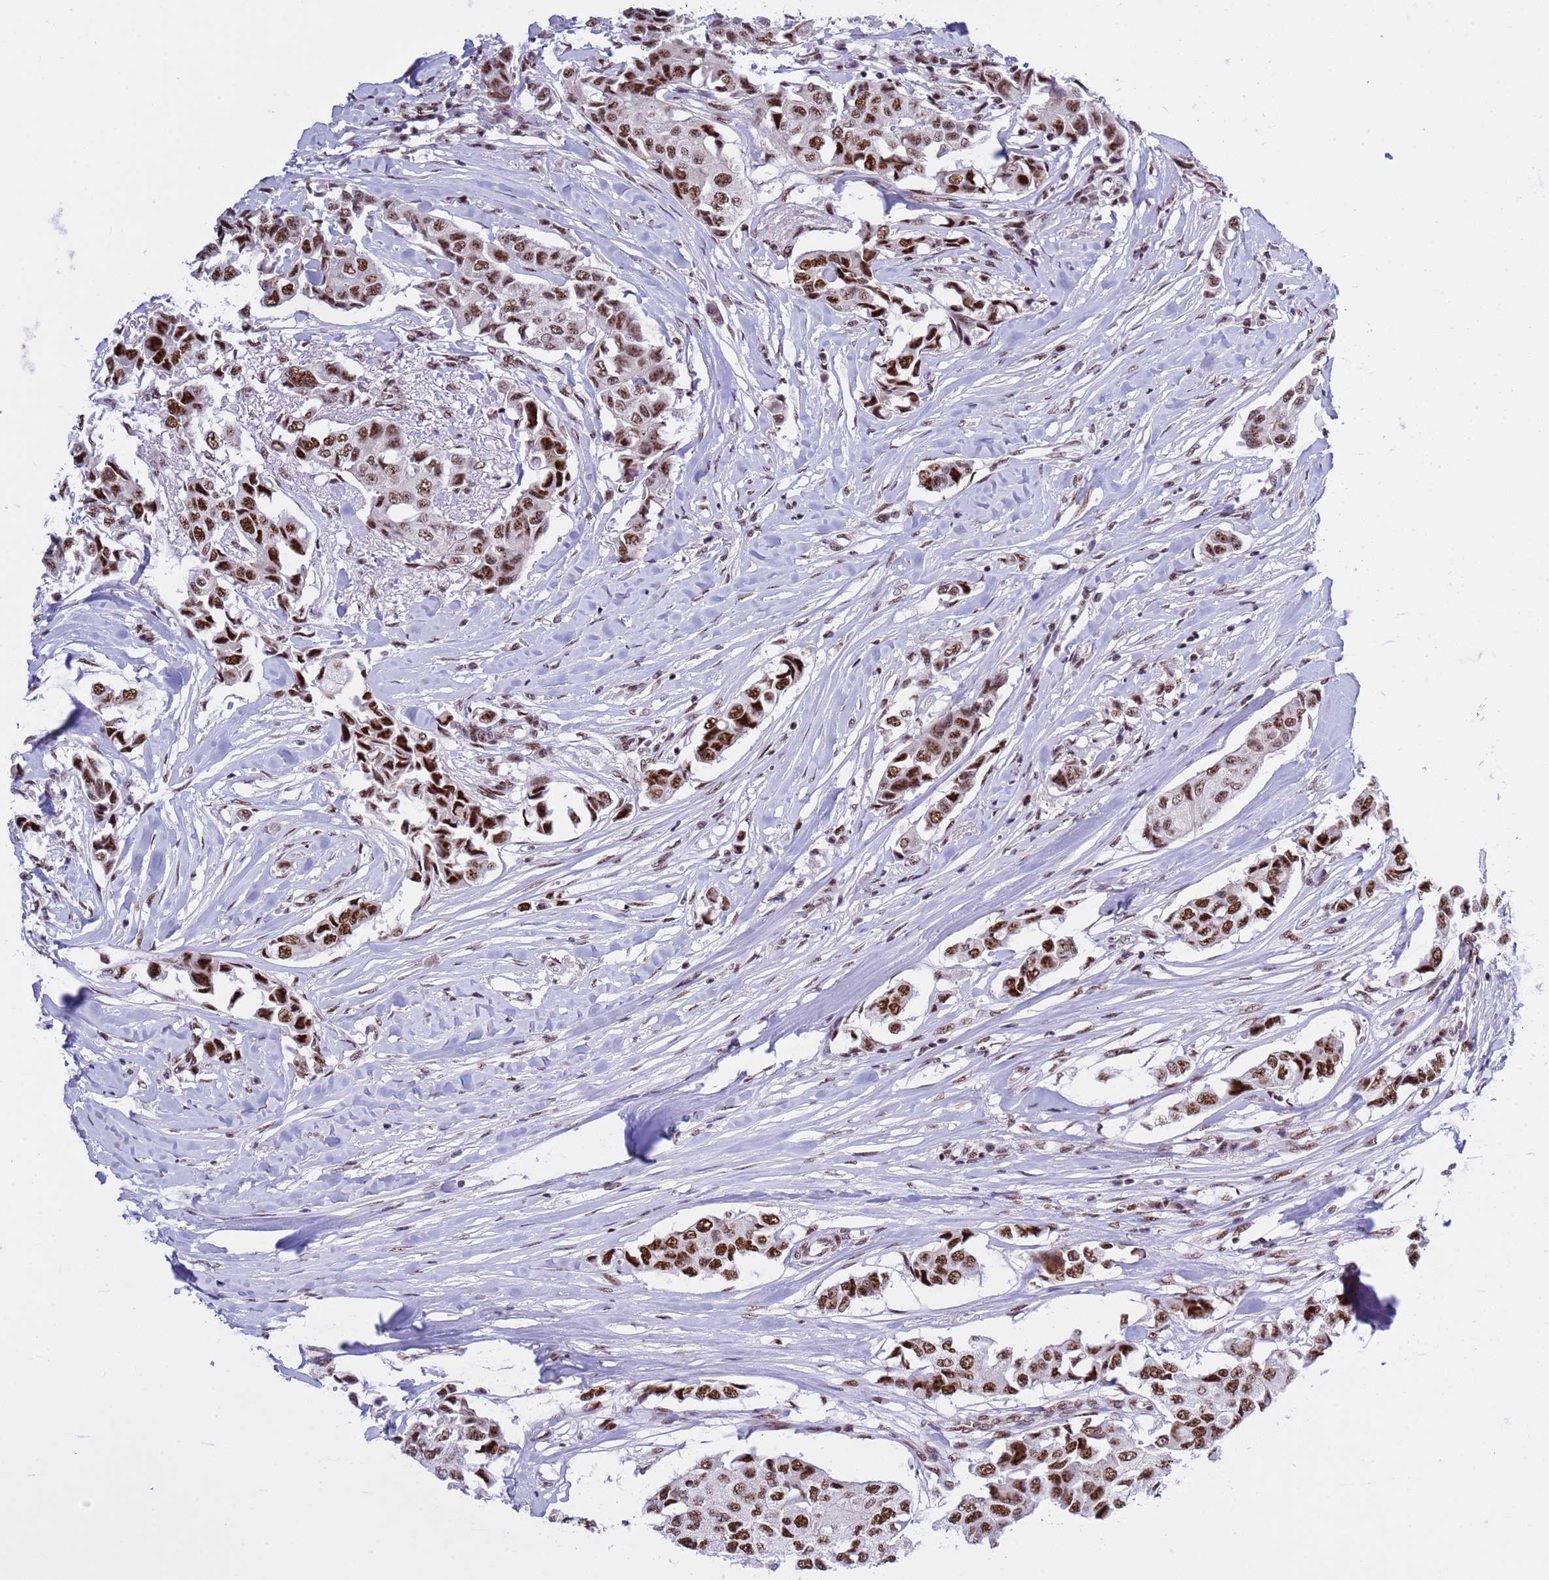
{"staining": {"intensity": "strong", "quantity": ">75%", "location": "nuclear"}, "tissue": "breast cancer", "cell_type": "Tumor cells", "image_type": "cancer", "snomed": [{"axis": "morphology", "description": "Duct carcinoma"}, {"axis": "topography", "description": "Breast"}], "caption": "Protein expression analysis of human breast cancer (infiltrating ductal carcinoma) reveals strong nuclear expression in about >75% of tumor cells. The staining was performed using DAB, with brown indicating positive protein expression. Nuclei are stained blue with hematoxylin.", "gene": "THOC2", "patient": {"sex": "female", "age": 80}}